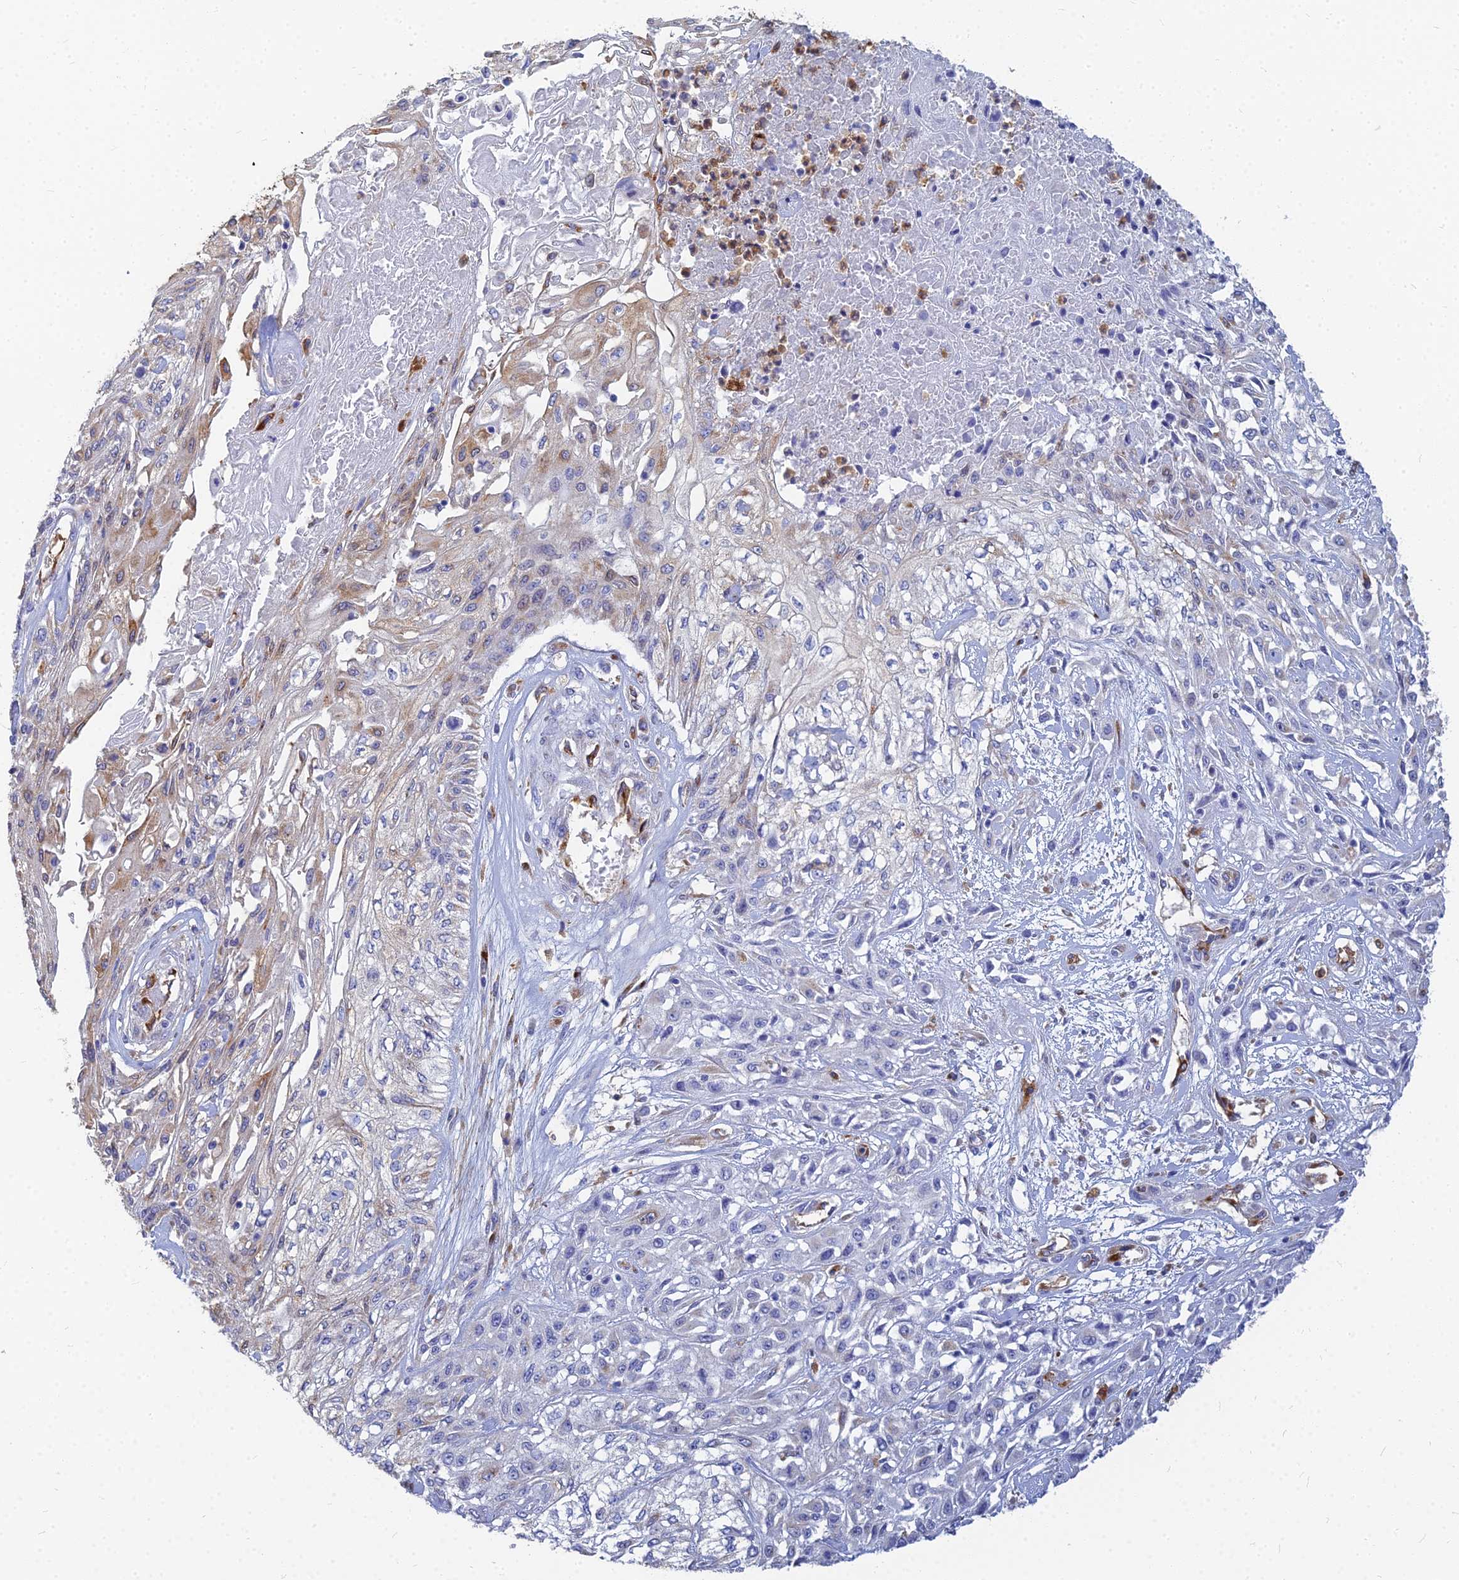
{"staining": {"intensity": "negative", "quantity": "none", "location": "none"}, "tissue": "skin cancer", "cell_type": "Tumor cells", "image_type": "cancer", "snomed": [{"axis": "morphology", "description": "Squamous cell carcinoma, NOS"}, {"axis": "morphology", "description": "Squamous cell carcinoma, metastatic, NOS"}, {"axis": "topography", "description": "Skin"}, {"axis": "topography", "description": "Lymph node"}], "caption": "IHC of skin cancer (squamous cell carcinoma) shows no staining in tumor cells.", "gene": "VAT1", "patient": {"sex": "male", "age": 75}}